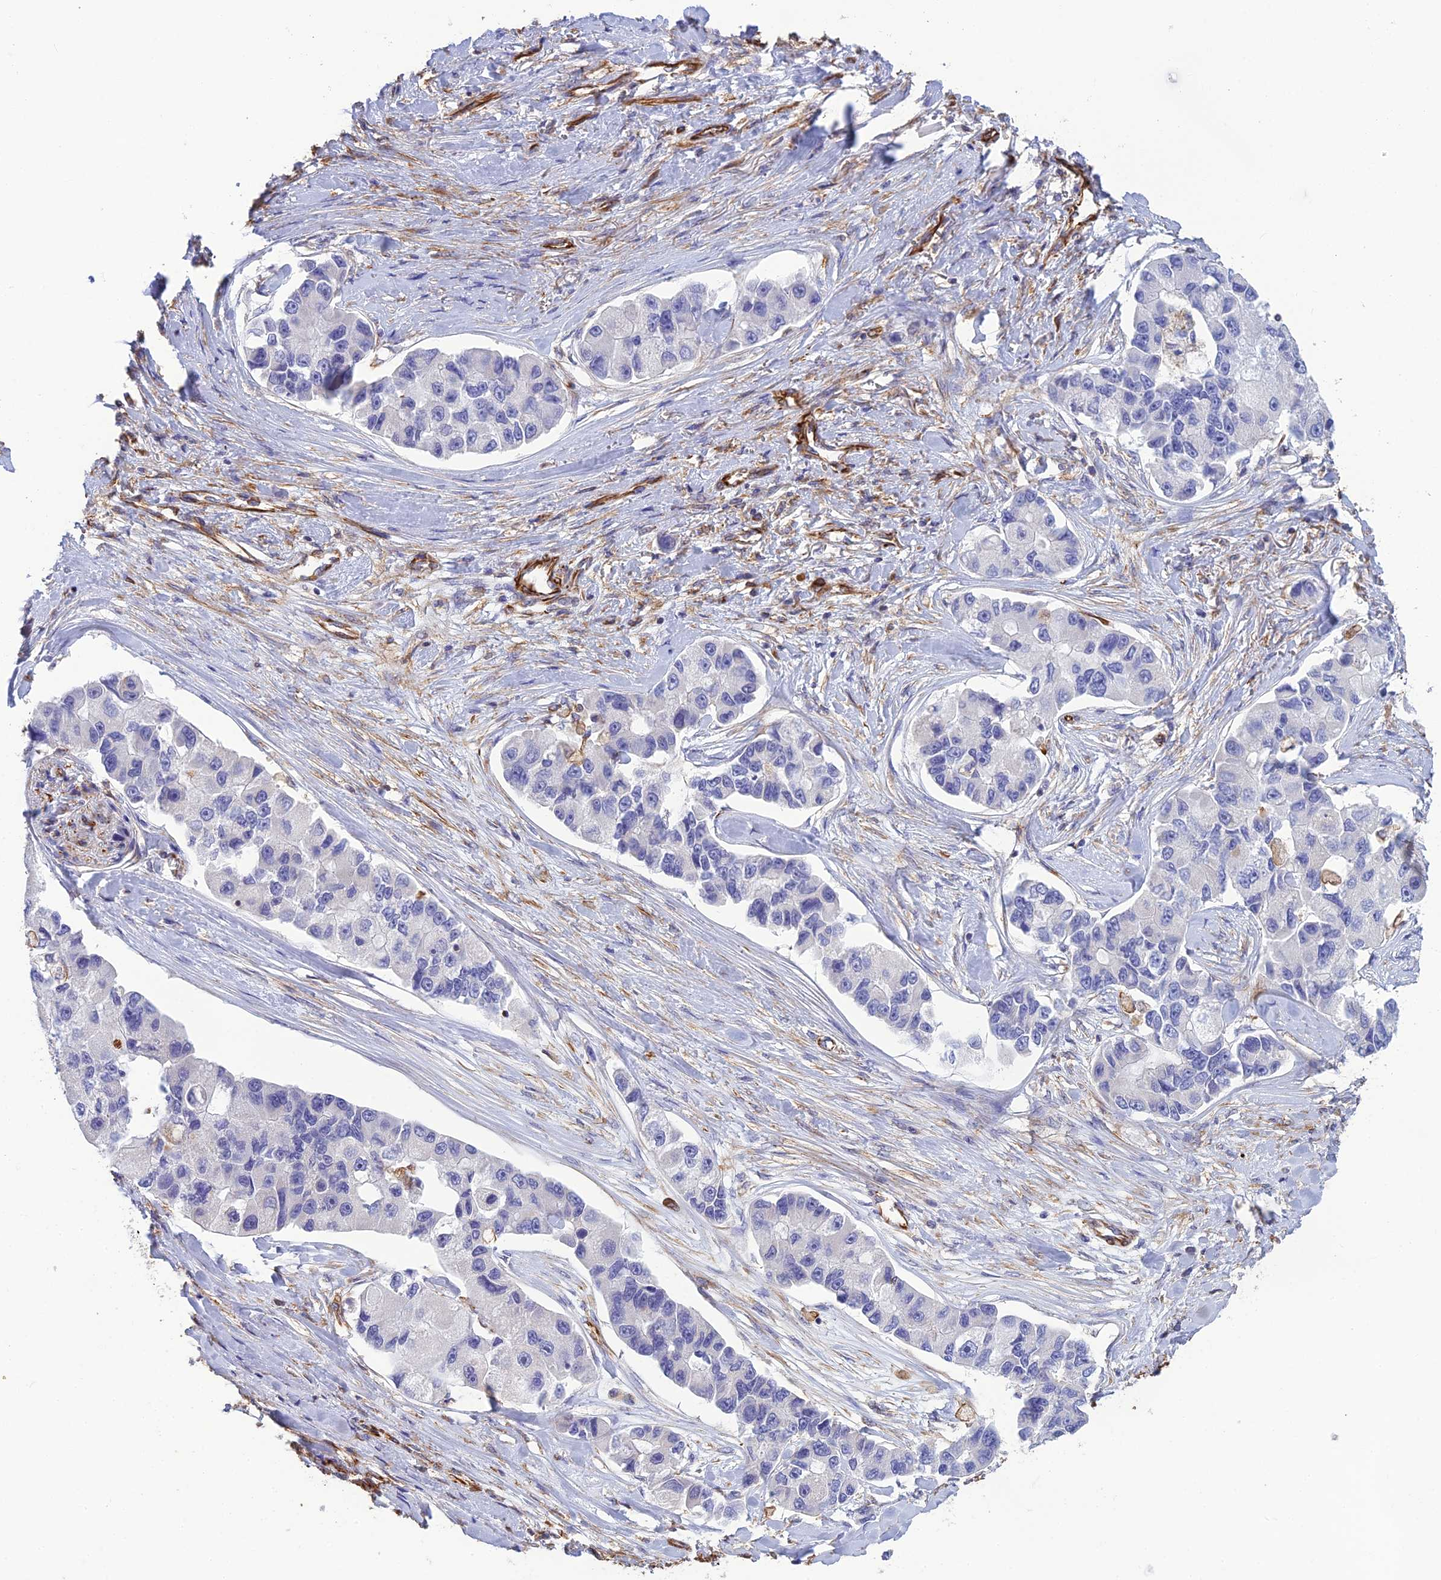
{"staining": {"intensity": "negative", "quantity": "none", "location": "none"}, "tissue": "lung cancer", "cell_type": "Tumor cells", "image_type": "cancer", "snomed": [{"axis": "morphology", "description": "Adenocarcinoma, NOS"}, {"axis": "topography", "description": "Lung"}], "caption": "Immunohistochemistry (IHC) image of human lung cancer stained for a protein (brown), which displays no positivity in tumor cells. (DAB immunohistochemistry (IHC) with hematoxylin counter stain).", "gene": "FBXL20", "patient": {"sex": "female", "age": 54}}